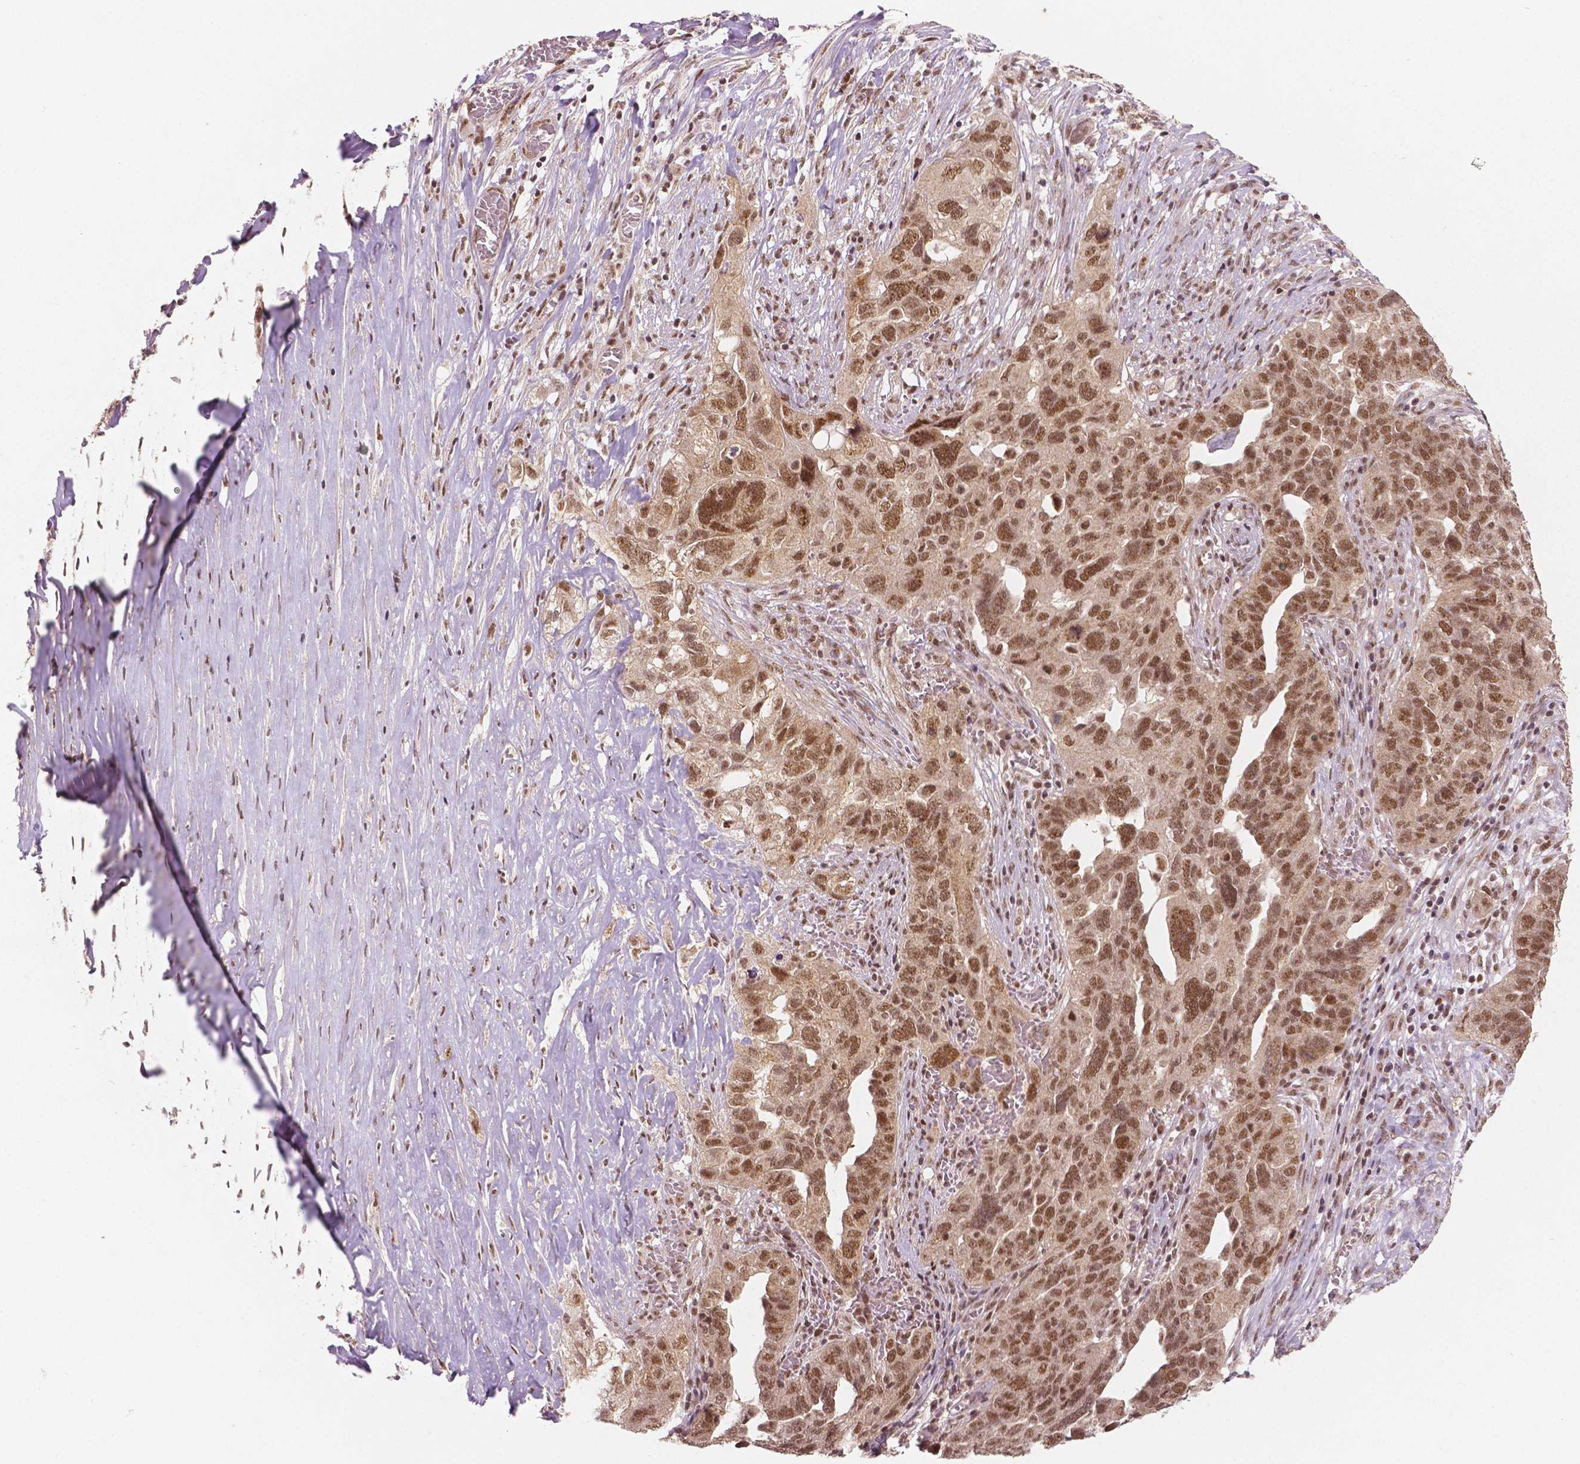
{"staining": {"intensity": "moderate", "quantity": ">75%", "location": "nuclear"}, "tissue": "ovarian cancer", "cell_type": "Tumor cells", "image_type": "cancer", "snomed": [{"axis": "morphology", "description": "Carcinoma, endometroid"}, {"axis": "topography", "description": "Soft tissue"}, {"axis": "topography", "description": "Ovary"}], "caption": "This photomicrograph demonstrates ovarian cancer stained with IHC to label a protein in brown. The nuclear of tumor cells show moderate positivity for the protein. Nuclei are counter-stained blue.", "gene": "NSD2", "patient": {"sex": "female", "age": 52}}